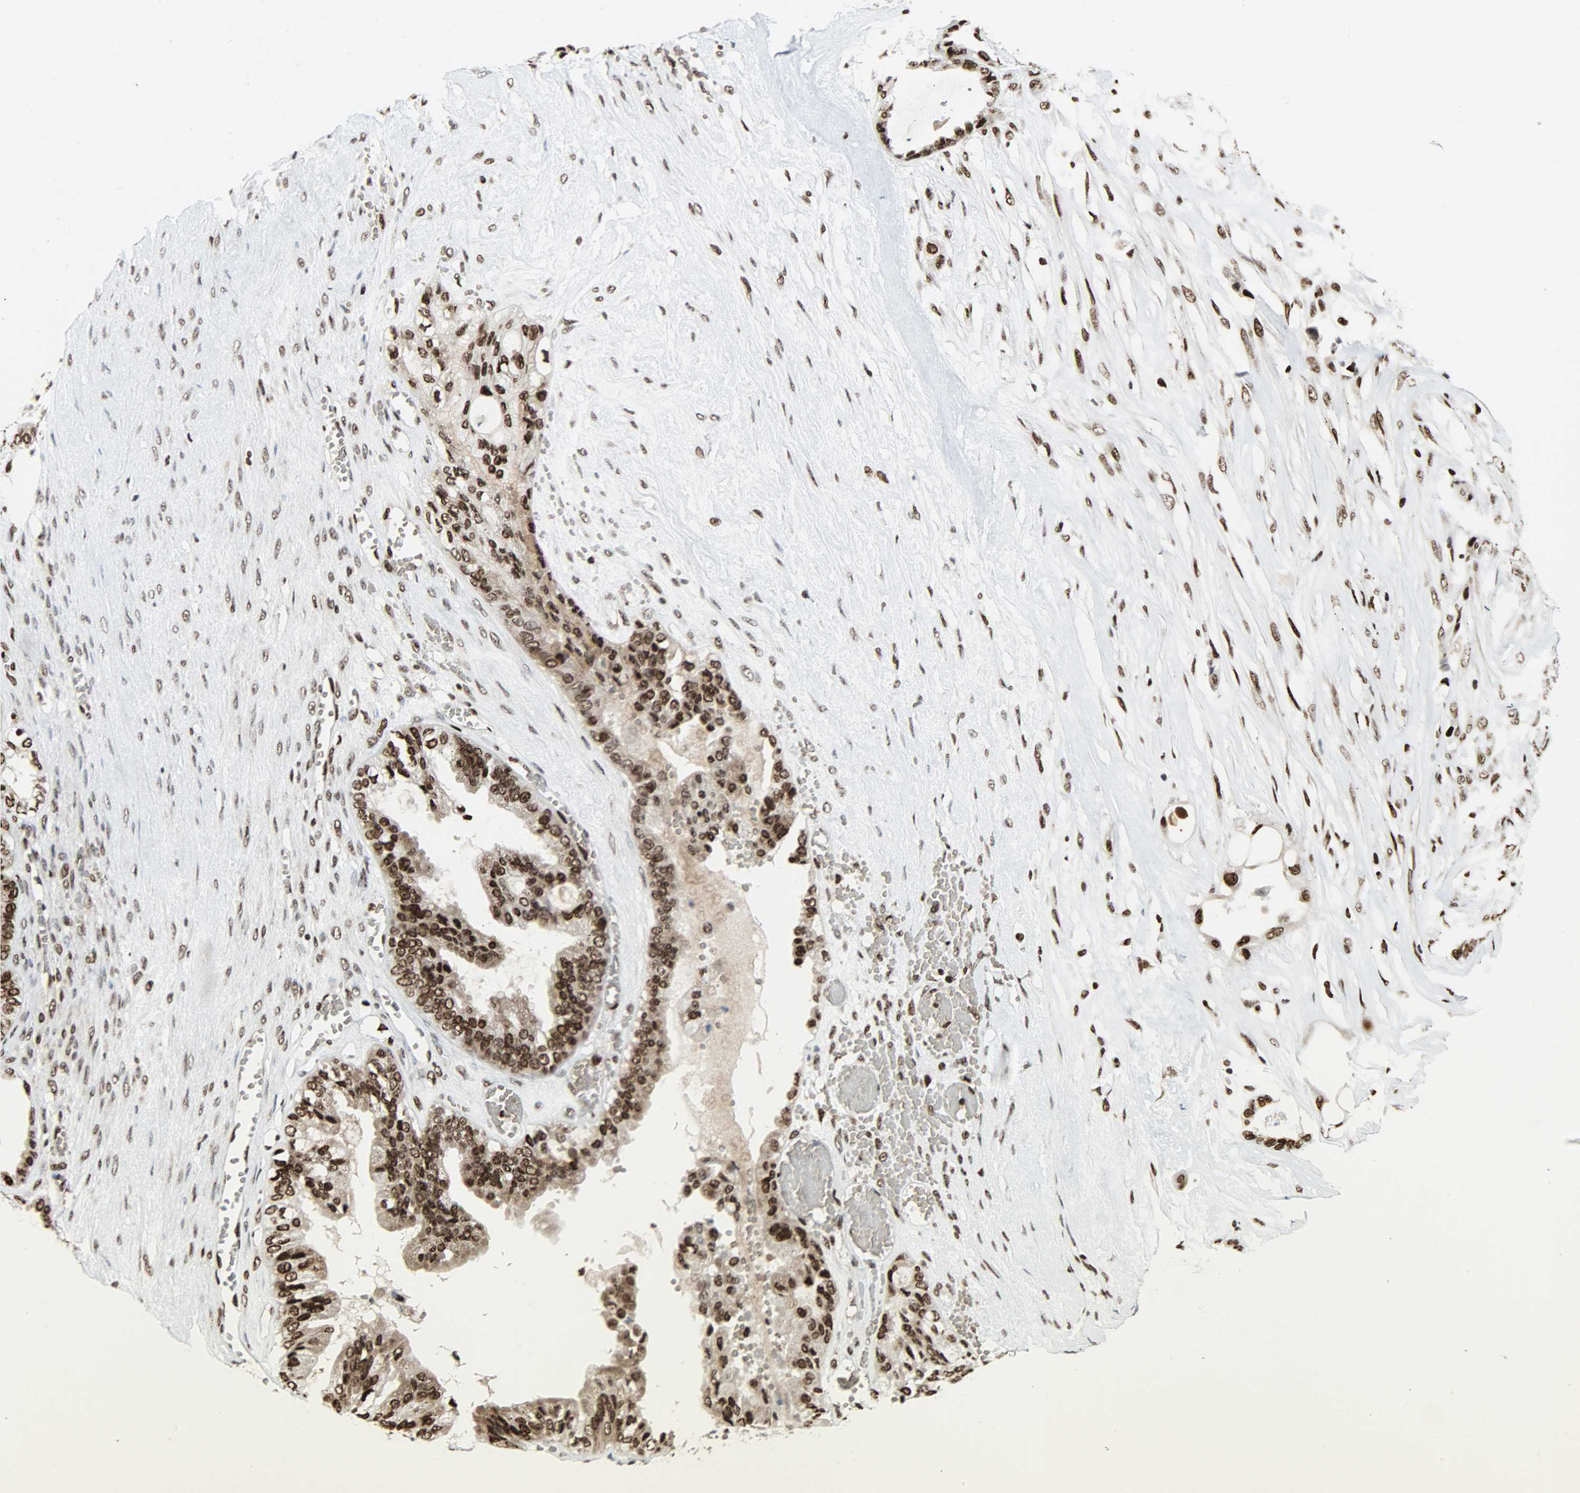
{"staining": {"intensity": "strong", "quantity": ">75%", "location": "cytoplasmic/membranous,nuclear"}, "tissue": "ovarian cancer", "cell_type": "Tumor cells", "image_type": "cancer", "snomed": [{"axis": "morphology", "description": "Carcinoma, NOS"}, {"axis": "morphology", "description": "Carcinoma, endometroid"}, {"axis": "topography", "description": "Ovary"}], "caption": "Immunohistochemistry (IHC) (DAB) staining of carcinoma (ovarian) exhibits strong cytoplasmic/membranous and nuclear protein staining in approximately >75% of tumor cells.", "gene": "SNAI1", "patient": {"sex": "female", "age": 50}}